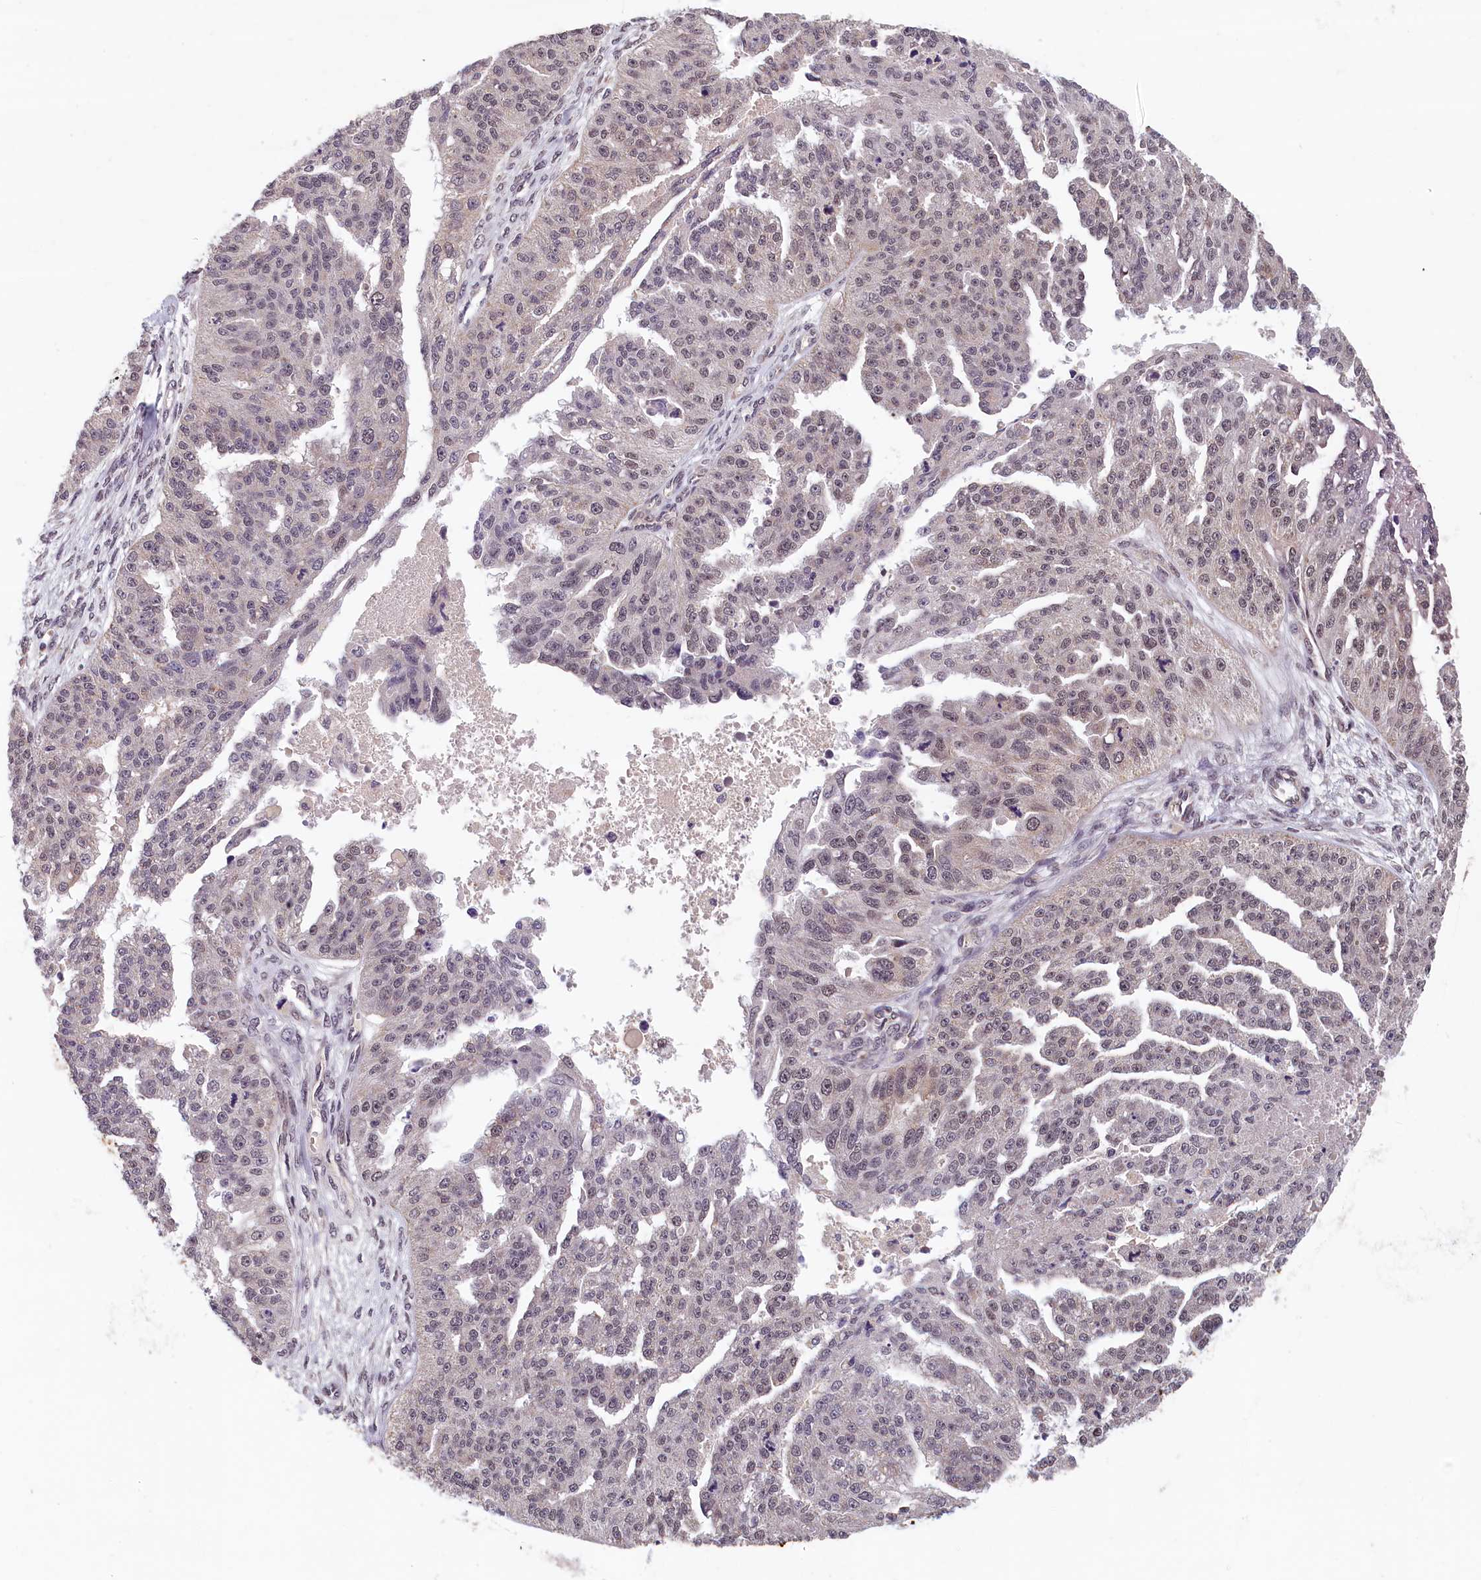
{"staining": {"intensity": "weak", "quantity": "25%-75%", "location": "nuclear"}, "tissue": "ovarian cancer", "cell_type": "Tumor cells", "image_type": "cancer", "snomed": [{"axis": "morphology", "description": "Cystadenocarcinoma, serous, NOS"}, {"axis": "topography", "description": "Ovary"}], "caption": "A brown stain shows weak nuclear positivity of a protein in serous cystadenocarcinoma (ovarian) tumor cells. (DAB IHC with brightfield microscopy, high magnification).", "gene": "KCNK6", "patient": {"sex": "female", "age": 58}}